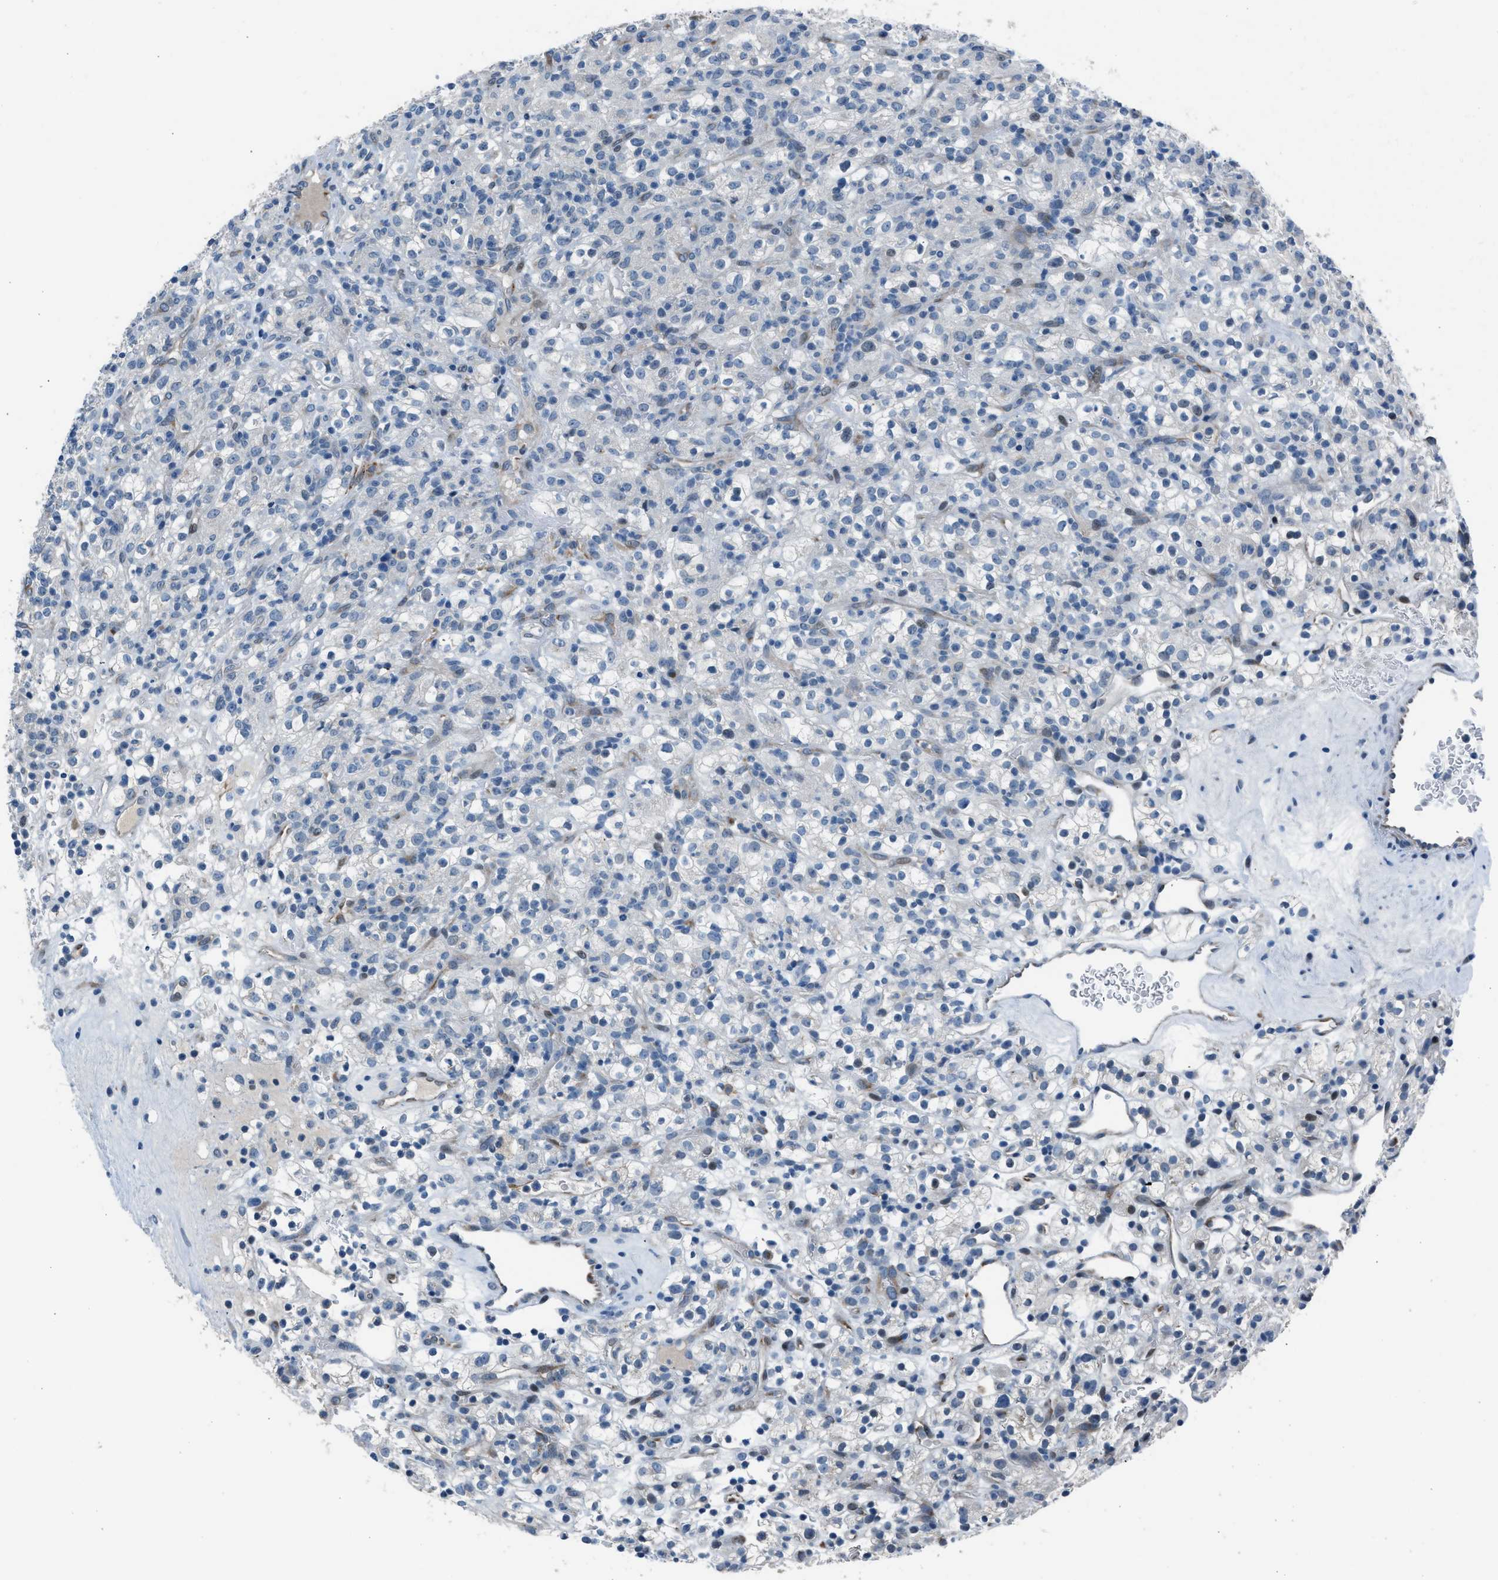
{"staining": {"intensity": "negative", "quantity": "none", "location": "none"}, "tissue": "renal cancer", "cell_type": "Tumor cells", "image_type": "cancer", "snomed": [{"axis": "morphology", "description": "Normal tissue, NOS"}, {"axis": "morphology", "description": "Adenocarcinoma, NOS"}, {"axis": "topography", "description": "Kidney"}], "caption": "Human adenocarcinoma (renal) stained for a protein using IHC displays no staining in tumor cells.", "gene": "RNF41", "patient": {"sex": "female", "age": 72}}